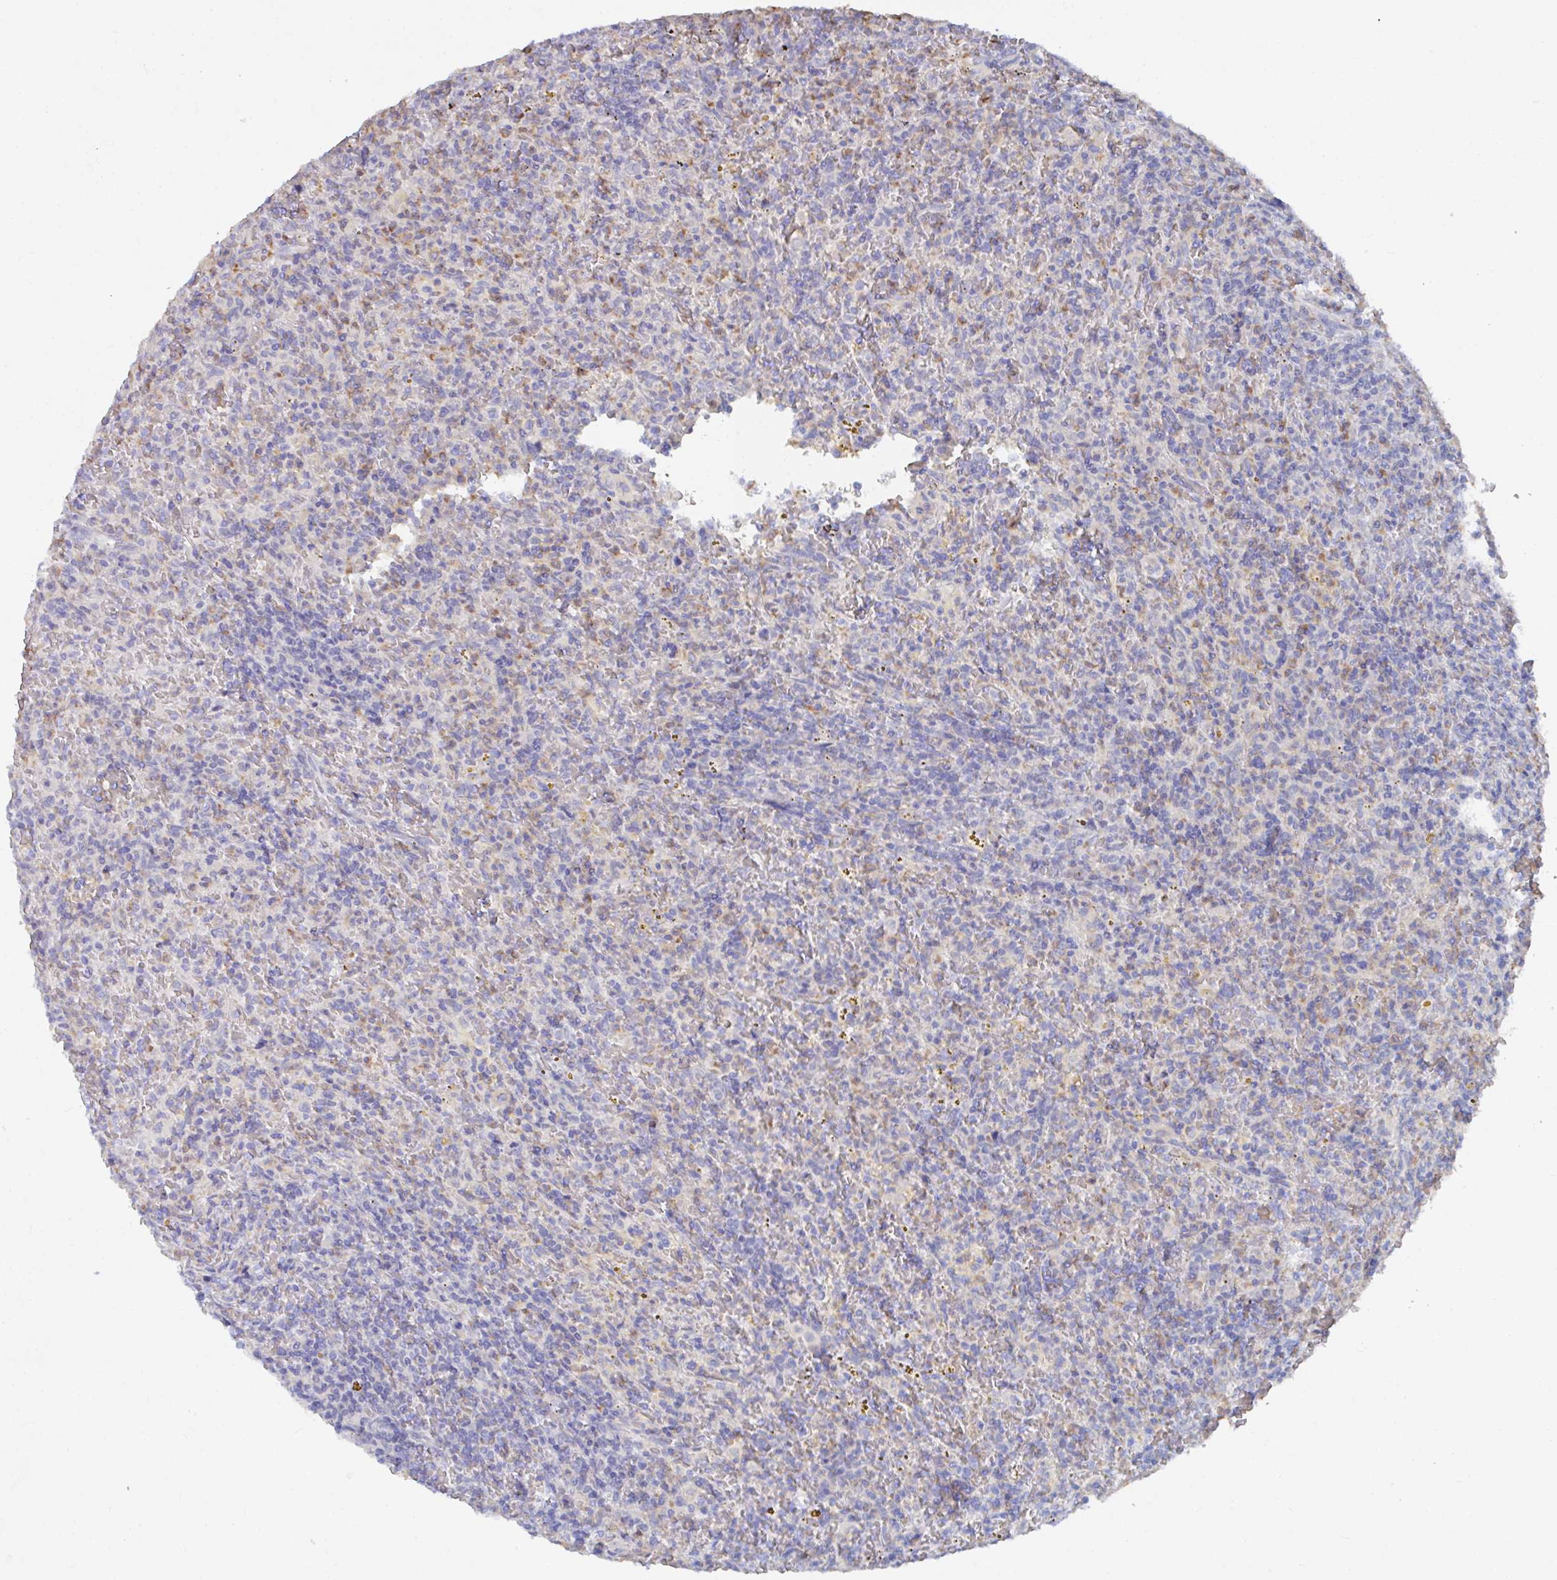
{"staining": {"intensity": "negative", "quantity": "none", "location": "none"}, "tissue": "lymphoma", "cell_type": "Tumor cells", "image_type": "cancer", "snomed": [{"axis": "morphology", "description": "Malignant lymphoma, non-Hodgkin's type, Low grade"}, {"axis": "topography", "description": "Spleen"}], "caption": "IHC histopathology image of human lymphoma stained for a protein (brown), which displays no positivity in tumor cells.", "gene": "KCNK5", "patient": {"sex": "female", "age": 70}}